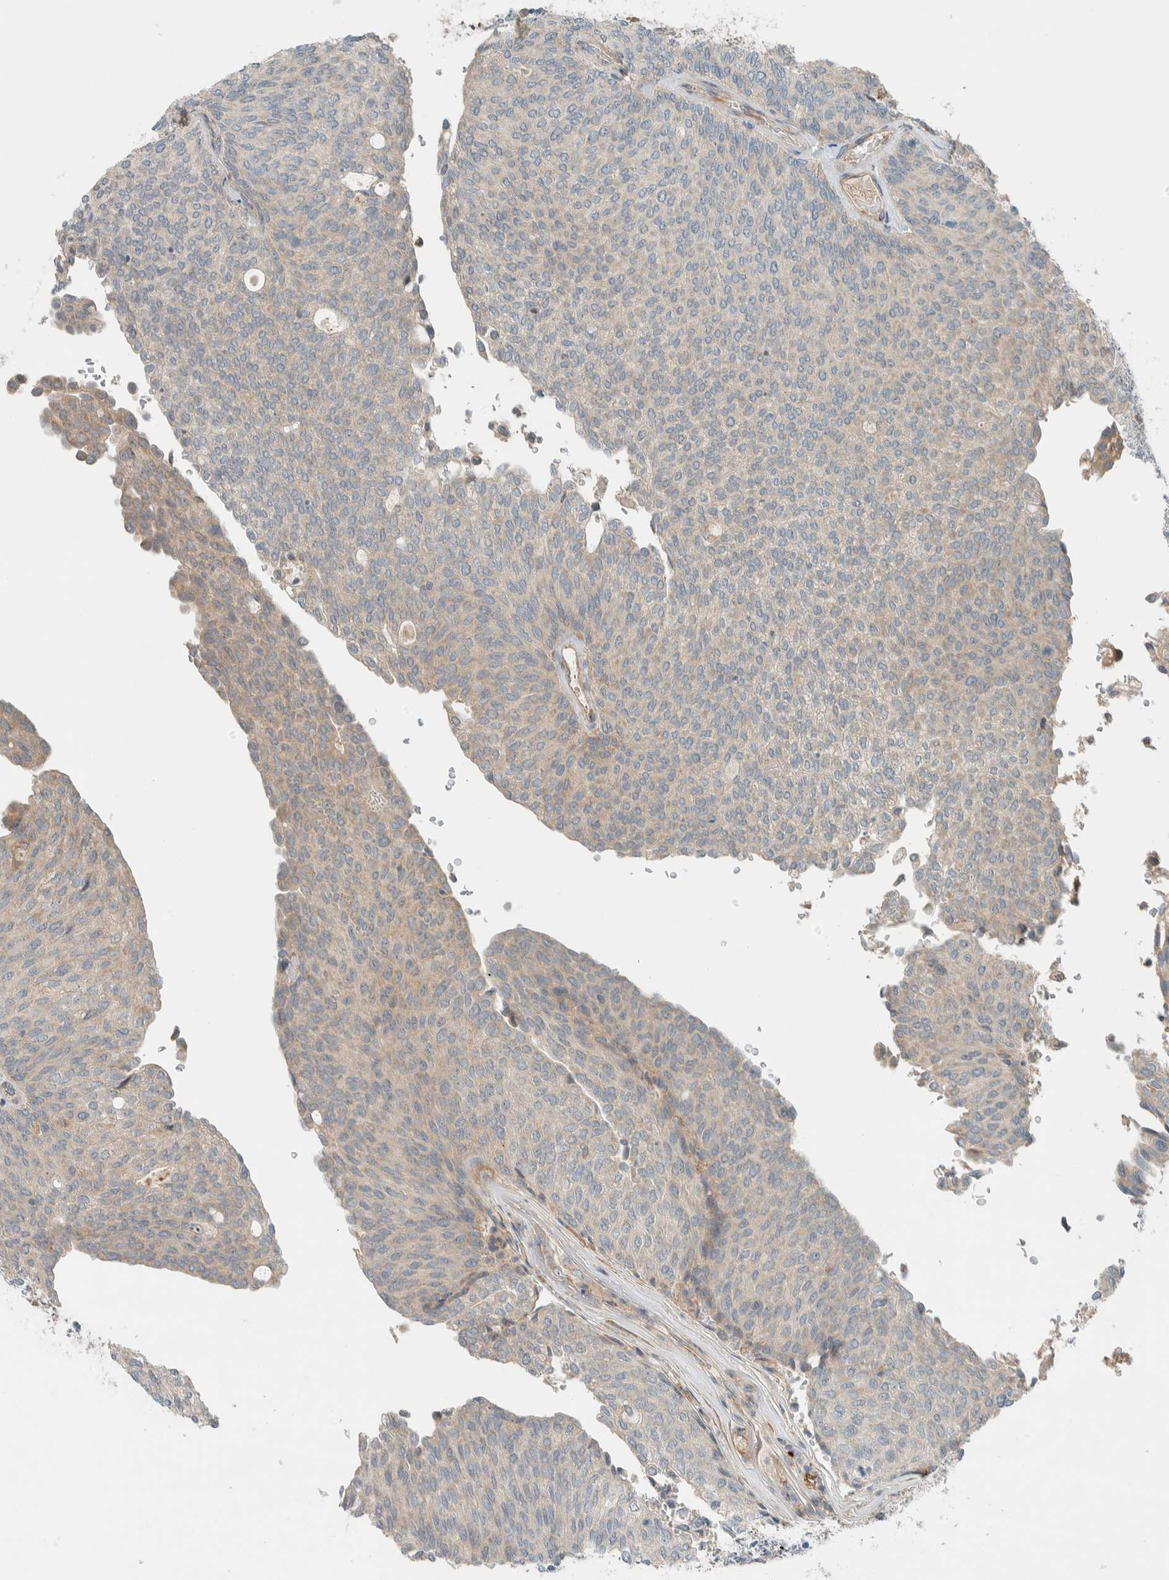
{"staining": {"intensity": "weak", "quantity": "<25%", "location": "cytoplasmic/membranous"}, "tissue": "urothelial cancer", "cell_type": "Tumor cells", "image_type": "cancer", "snomed": [{"axis": "morphology", "description": "Urothelial carcinoma, Low grade"}, {"axis": "topography", "description": "Urinary bladder"}], "caption": "Protein analysis of urothelial carcinoma (low-grade) reveals no significant expression in tumor cells.", "gene": "SLFN12L", "patient": {"sex": "female", "age": 79}}